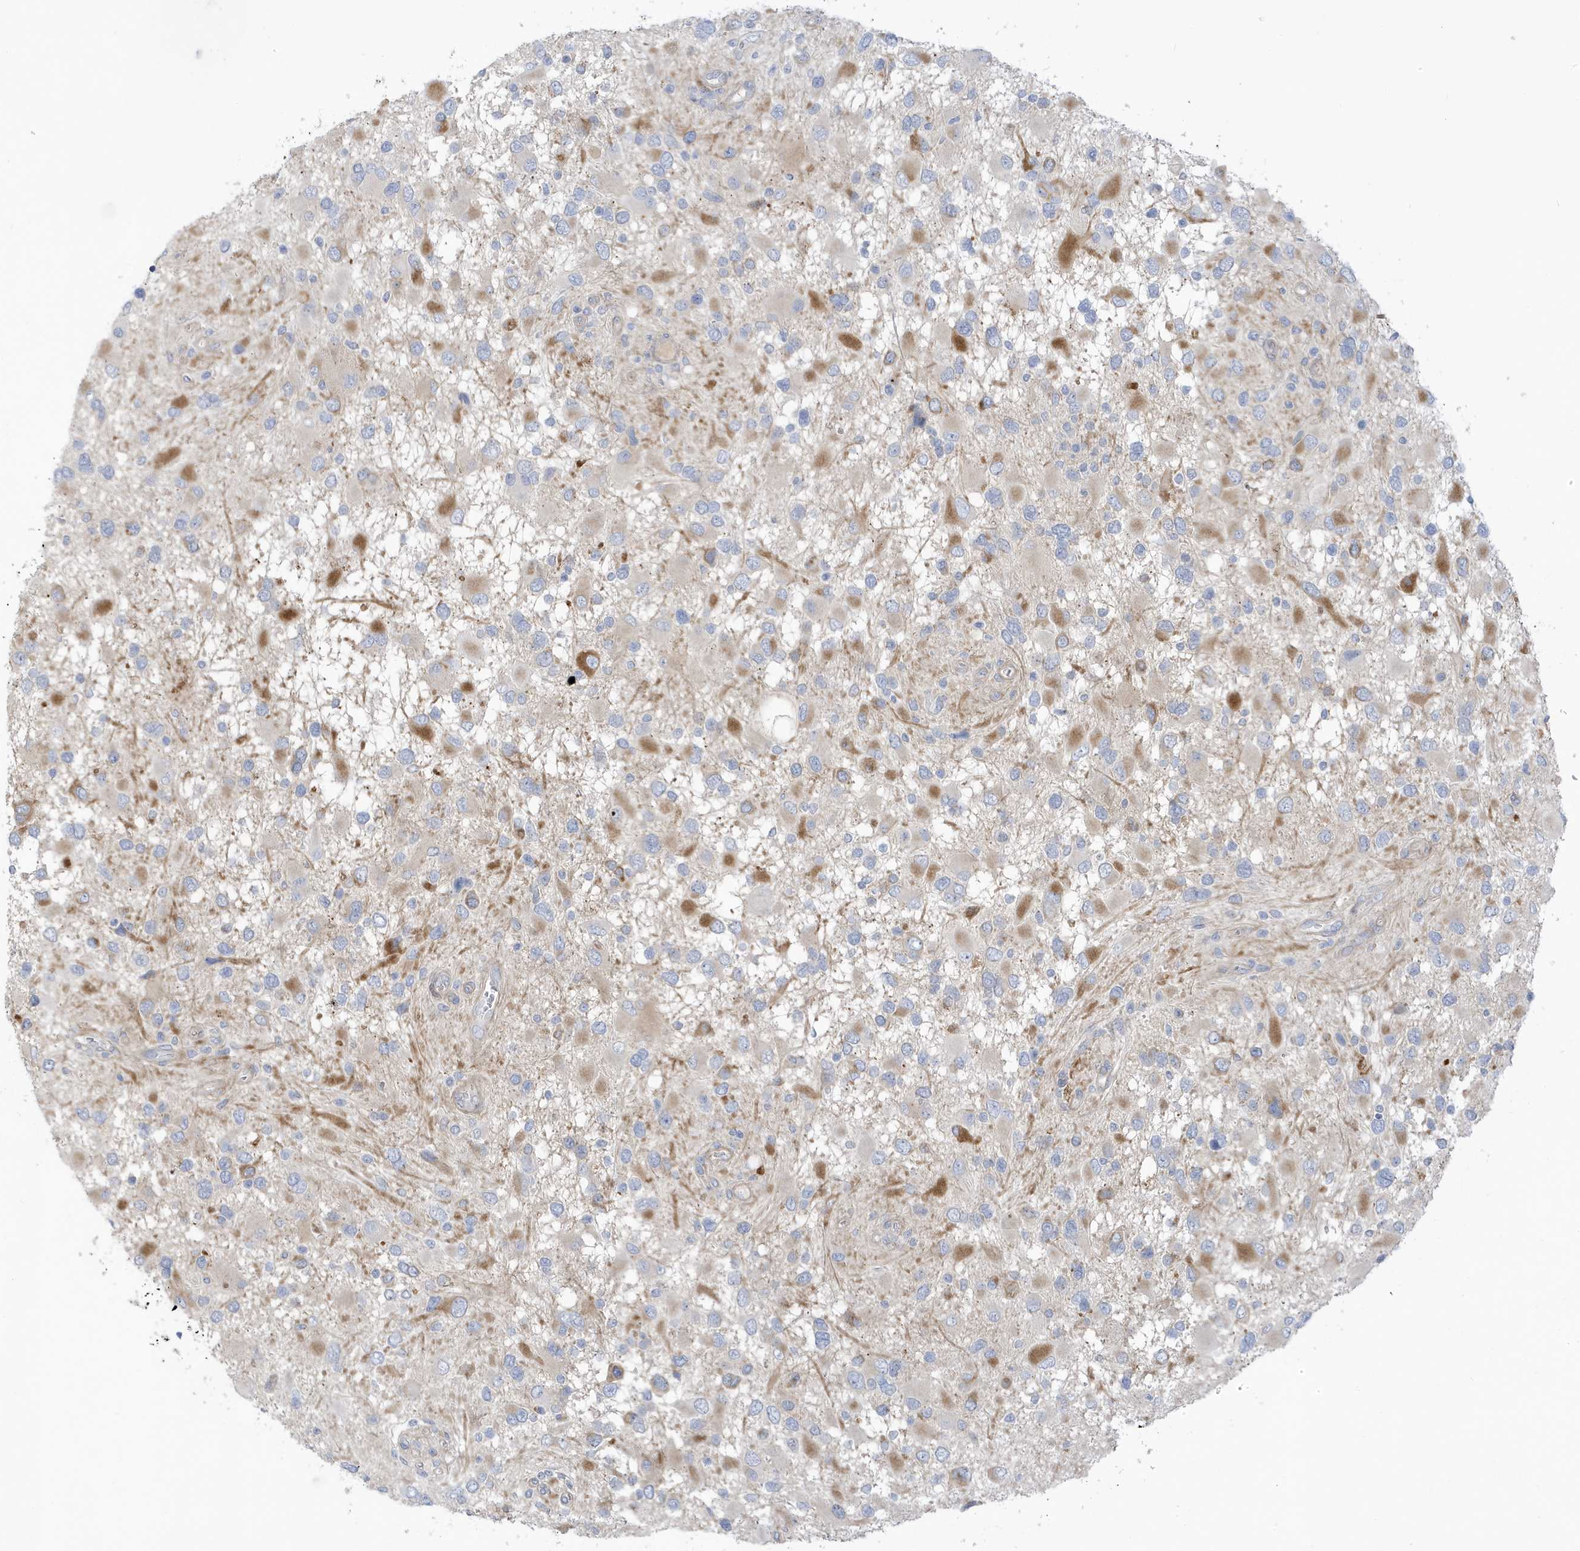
{"staining": {"intensity": "moderate", "quantity": "<25%", "location": "cytoplasmic/membranous"}, "tissue": "glioma", "cell_type": "Tumor cells", "image_type": "cancer", "snomed": [{"axis": "morphology", "description": "Glioma, malignant, High grade"}, {"axis": "topography", "description": "Brain"}], "caption": "Tumor cells exhibit moderate cytoplasmic/membranous staining in approximately <25% of cells in glioma.", "gene": "ATP13A5", "patient": {"sex": "male", "age": 53}}